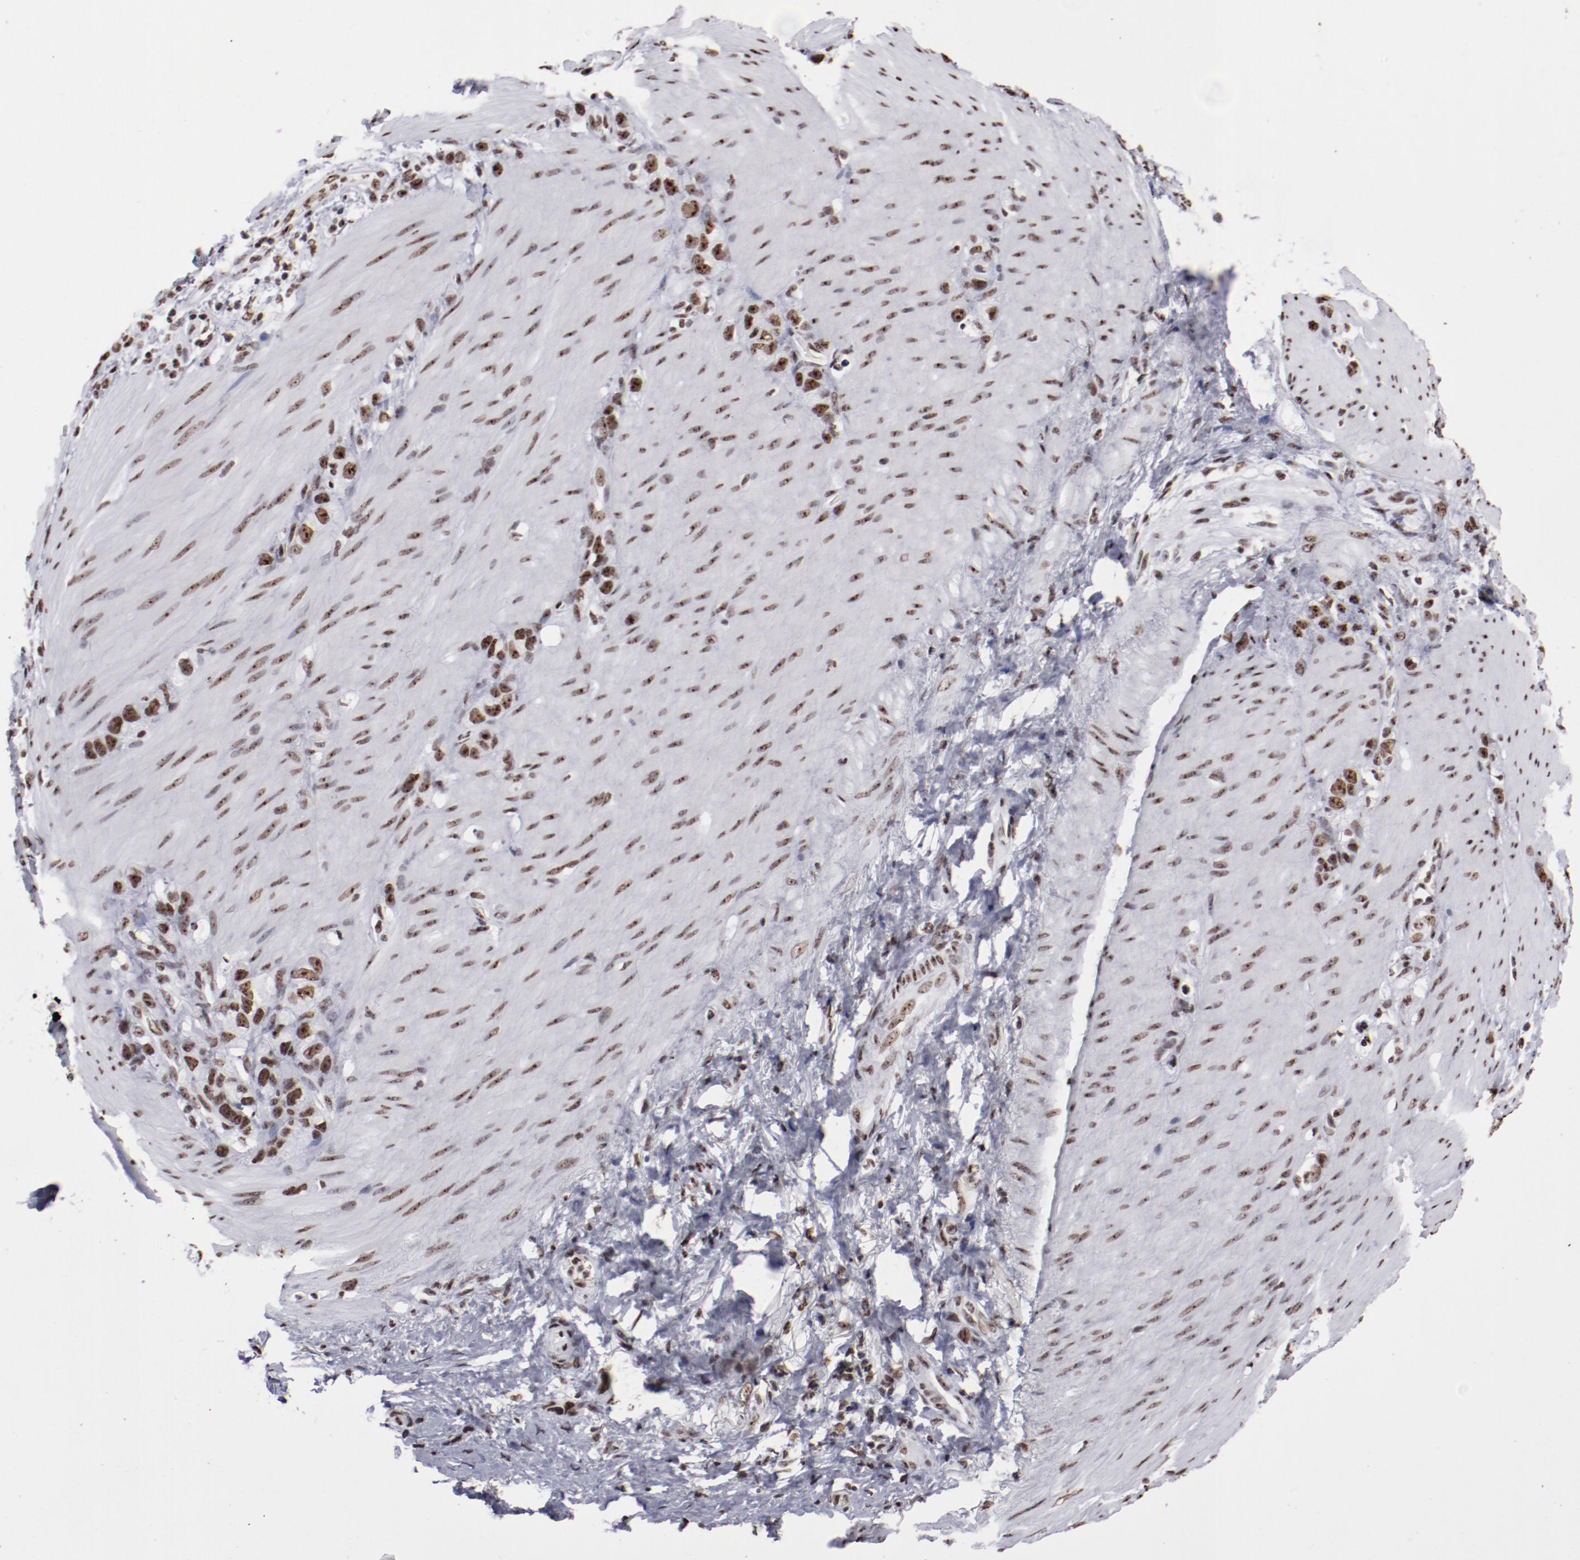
{"staining": {"intensity": "moderate", "quantity": ">75%", "location": "nuclear"}, "tissue": "stomach cancer", "cell_type": "Tumor cells", "image_type": "cancer", "snomed": [{"axis": "morphology", "description": "Normal tissue, NOS"}, {"axis": "morphology", "description": "Adenocarcinoma, NOS"}, {"axis": "morphology", "description": "Adenocarcinoma, High grade"}, {"axis": "topography", "description": "Stomach, upper"}, {"axis": "topography", "description": "Stomach"}], "caption": "DAB (3,3'-diaminobenzidine) immunohistochemical staining of human stomach cancer shows moderate nuclear protein expression in approximately >75% of tumor cells.", "gene": "HNRNPA2B1", "patient": {"sex": "female", "age": 65}}